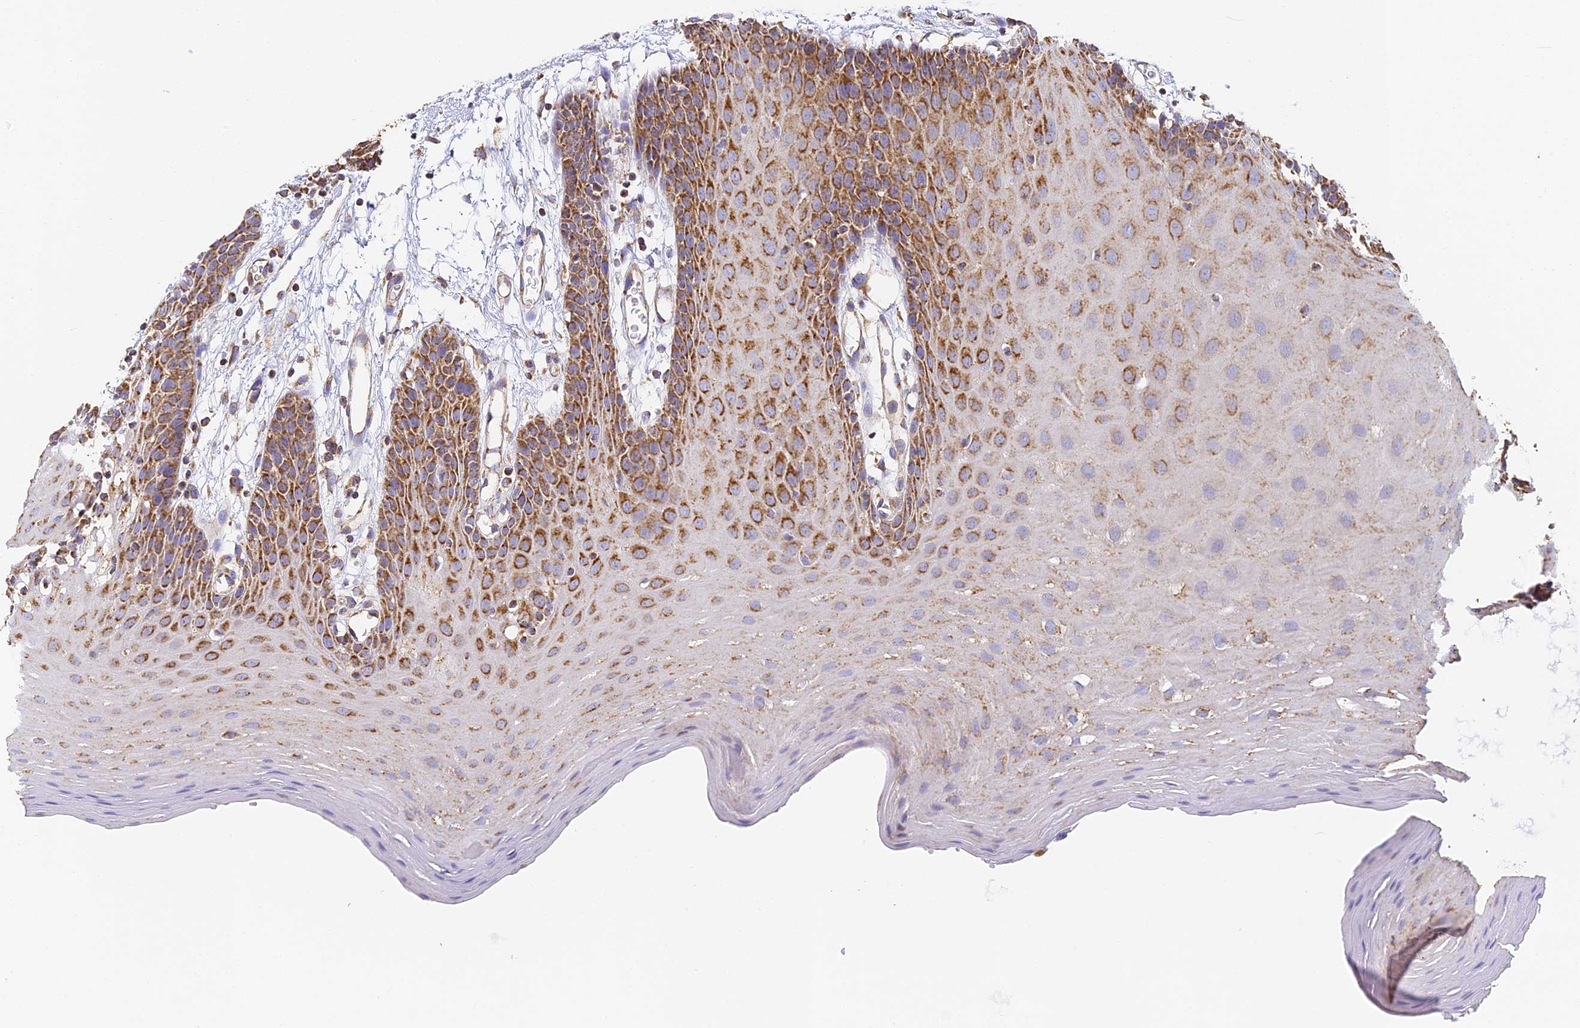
{"staining": {"intensity": "strong", "quantity": "25%-75%", "location": "cytoplasmic/membranous"}, "tissue": "oral mucosa", "cell_type": "Squamous epithelial cells", "image_type": "normal", "snomed": [{"axis": "morphology", "description": "Normal tissue, NOS"}, {"axis": "topography", "description": "Skeletal muscle"}, {"axis": "topography", "description": "Oral tissue"}, {"axis": "topography", "description": "Salivary gland"}, {"axis": "topography", "description": "Peripheral nerve tissue"}], "caption": "The micrograph demonstrates staining of benign oral mucosa, revealing strong cytoplasmic/membranous protein staining (brown color) within squamous epithelial cells.", "gene": "COX6C", "patient": {"sex": "male", "age": 54}}